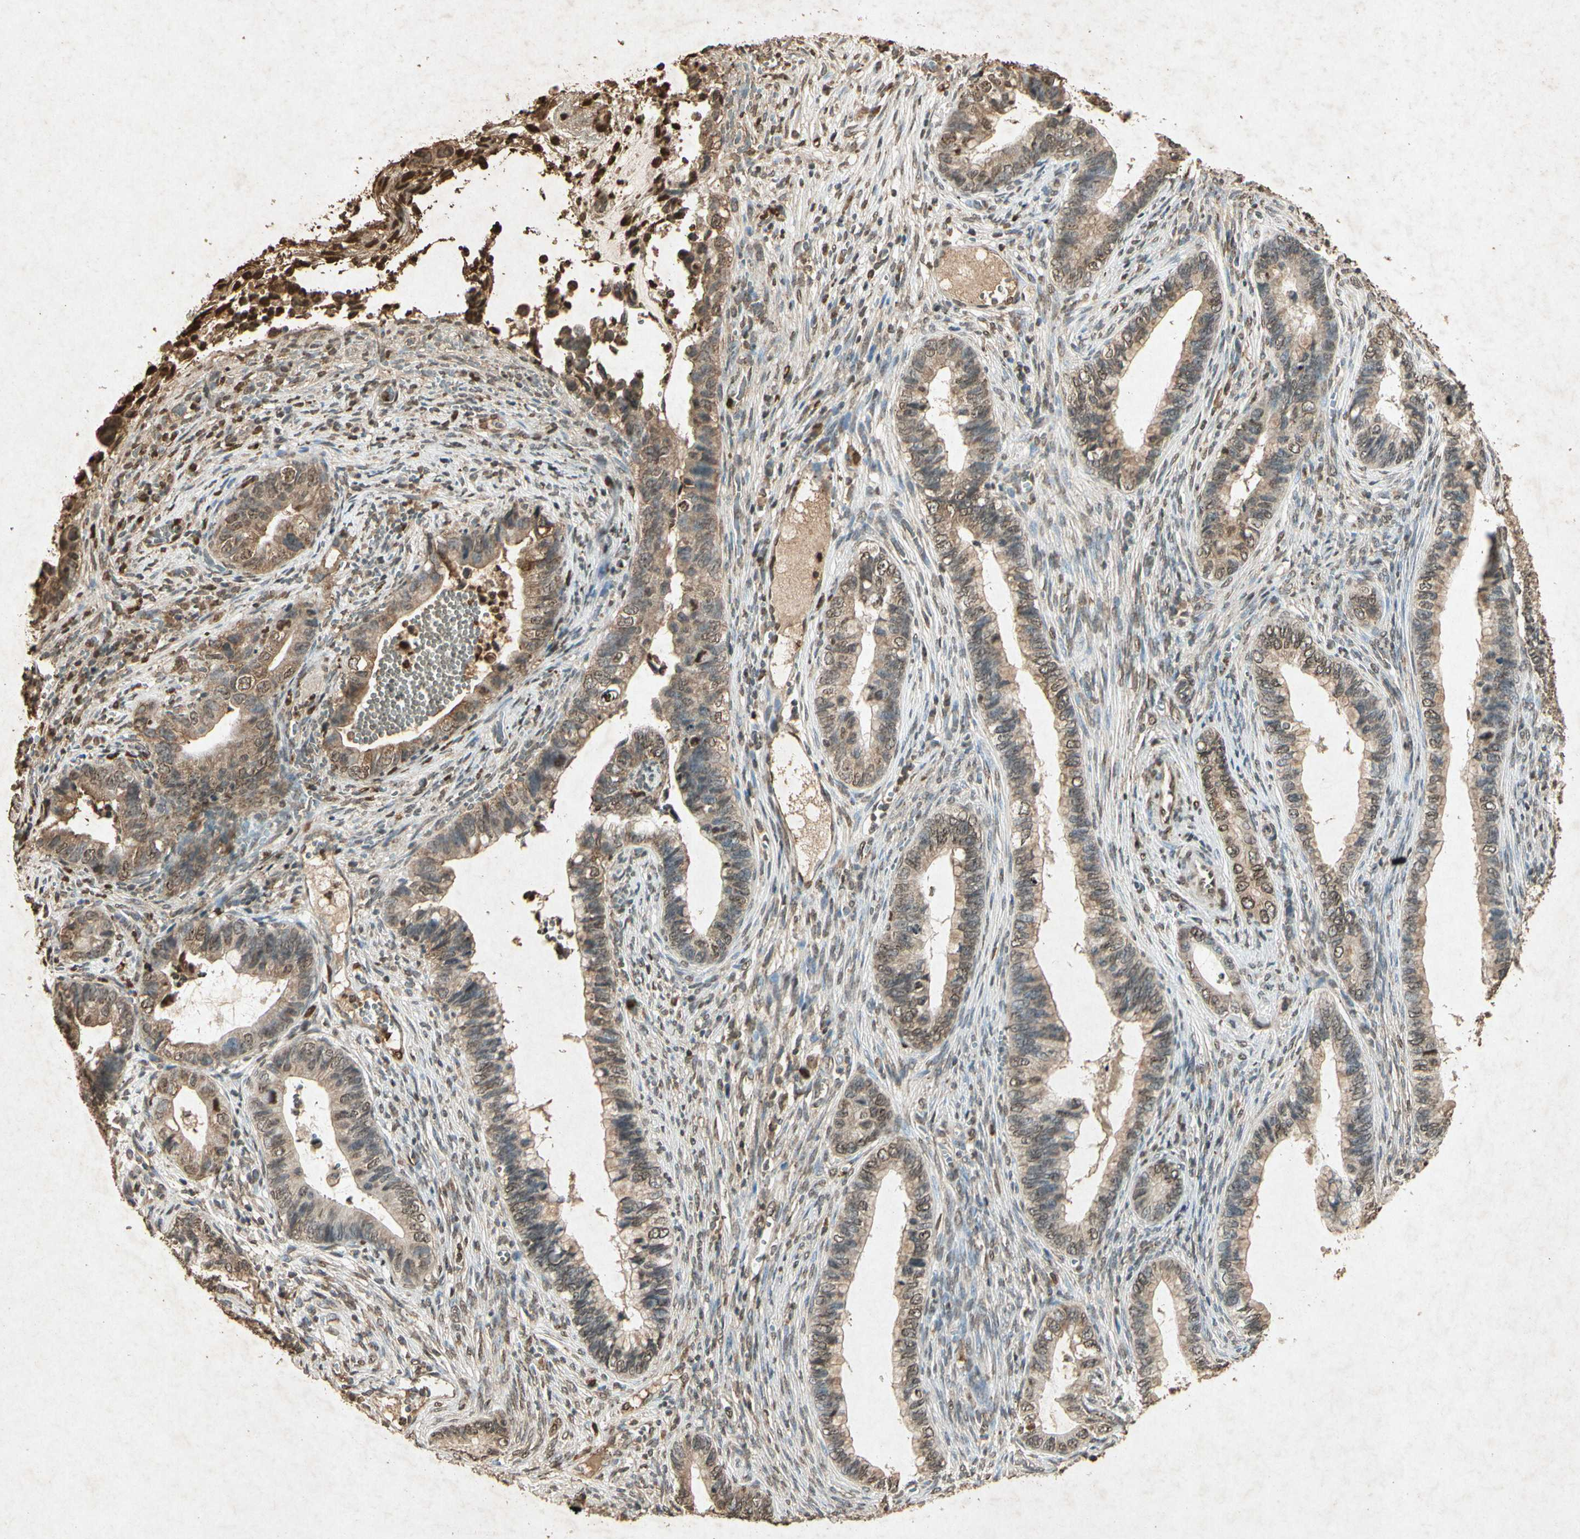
{"staining": {"intensity": "moderate", "quantity": ">75%", "location": "cytoplasmic/membranous"}, "tissue": "cervical cancer", "cell_type": "Tumor cells", "image_type": "cancer", "snomed": [{"axis": "morphology", "description": "Adenocarcinoma, NOS"}, {"axis": "topography", "description": "Cervix"}], "caption": "The immunohistochemical stain labels moderate cytoplasmic/membranous staining in tumor cells of adenocarcinoma (cervical) tissue.", "gene": "MSRB1", "patient": {"sex": "female", "age": 44}}